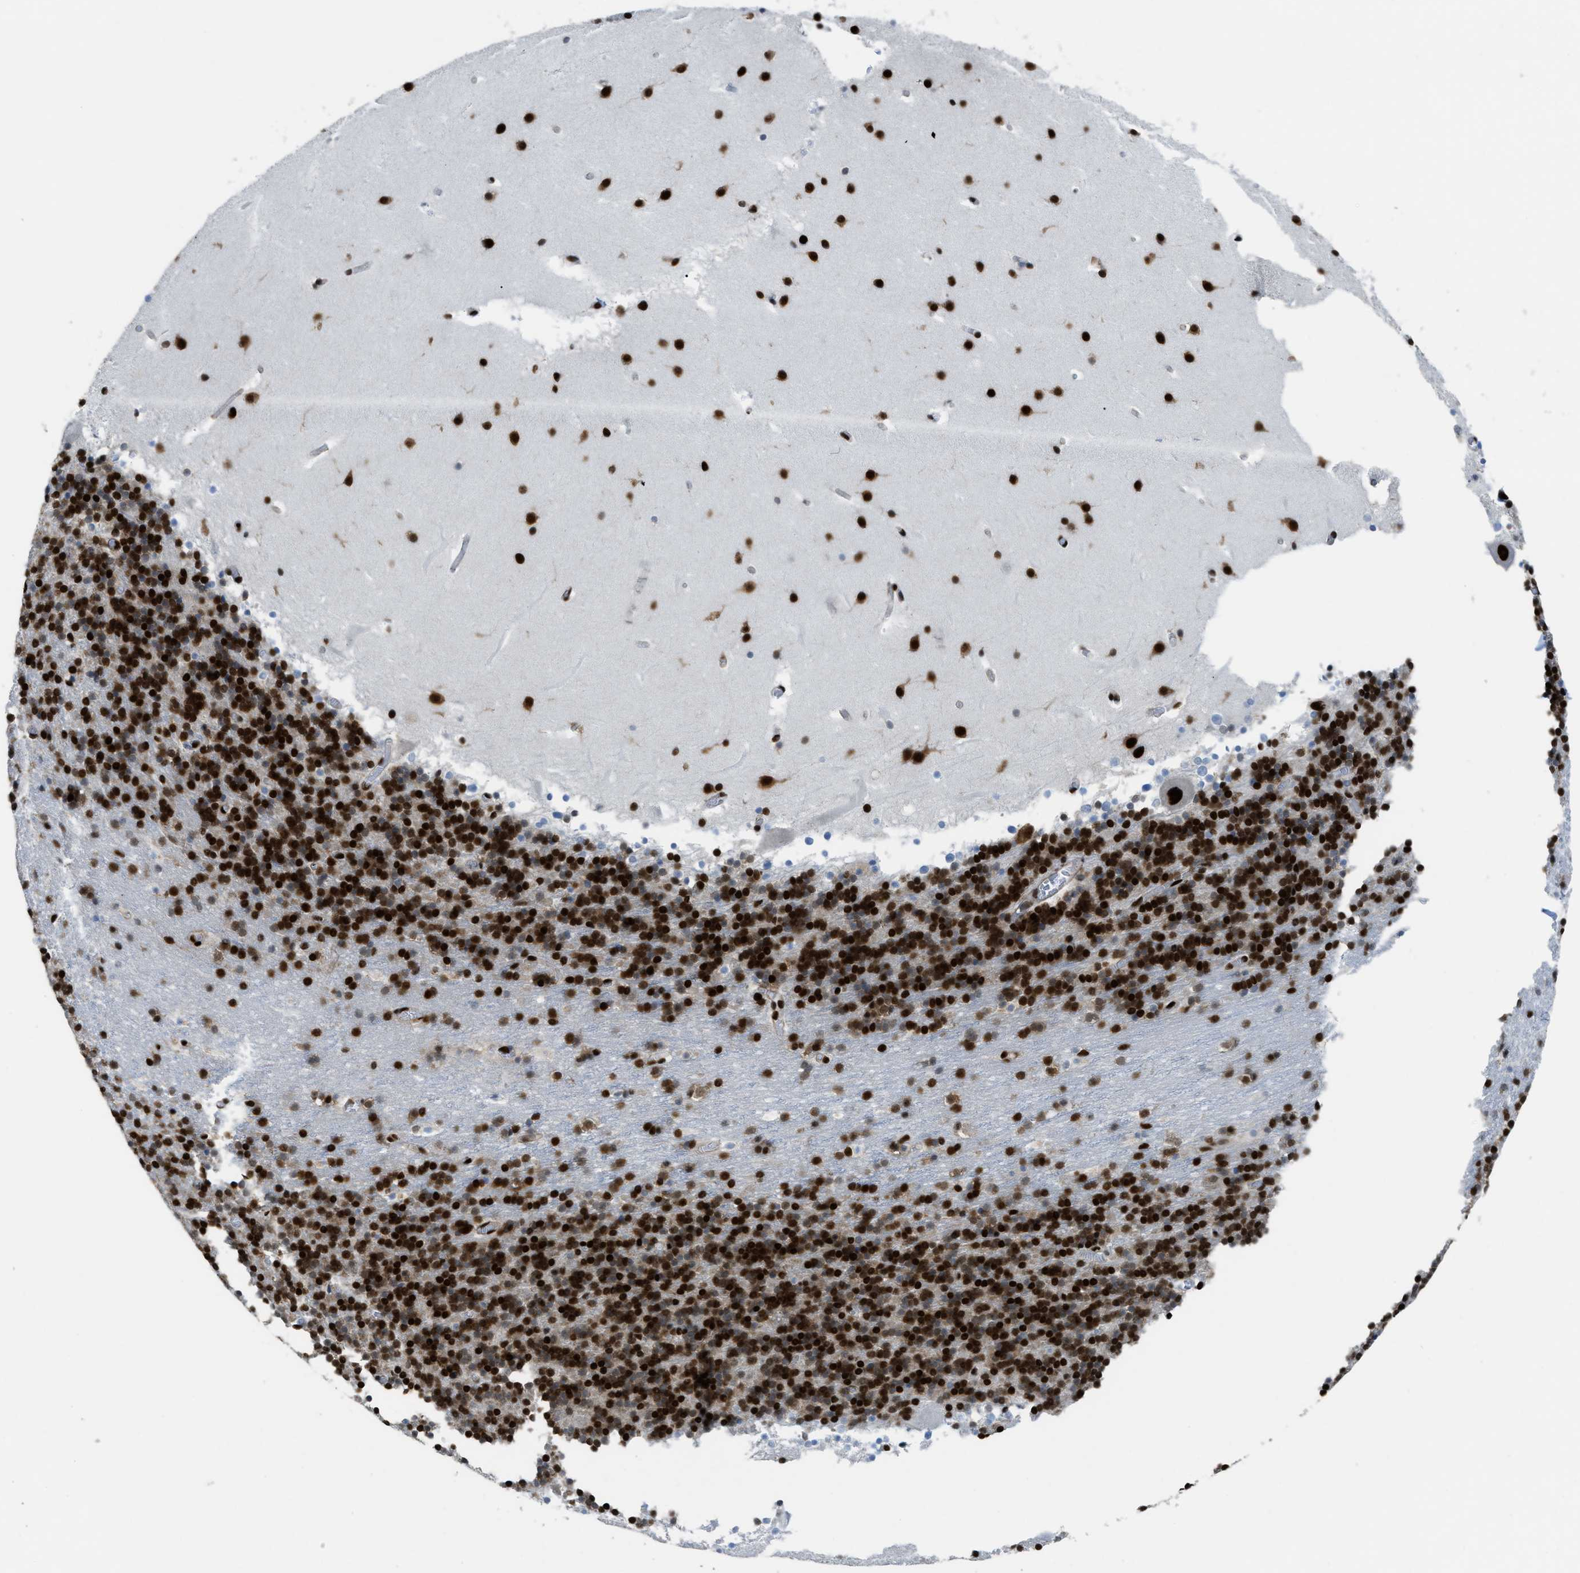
{"staining": {"intensity": "strong", "quantity": ">75%", "location": "nuclear"}, "tissue": "cerebellum", "cell_type": "Cells in granular layer", "image_type": "normal", "snomed": [{"axis": "morphology", "description": "Normal tissue, NOS"}, {"axis": "topography", "description": "Cerebellum"}], "caption": "Protein expression analysis of benign cerebellum shows strong nuclear staining in about >75% of cells in granular layer. The protein is stained brown, and the nuclei are stained in blue (DAB (3,3'-diaminobenzidine) IHC with brightfield microscopy, high magnification).", "gene": "ZNF207", "patient": {"sex": "male", "age": 45}}